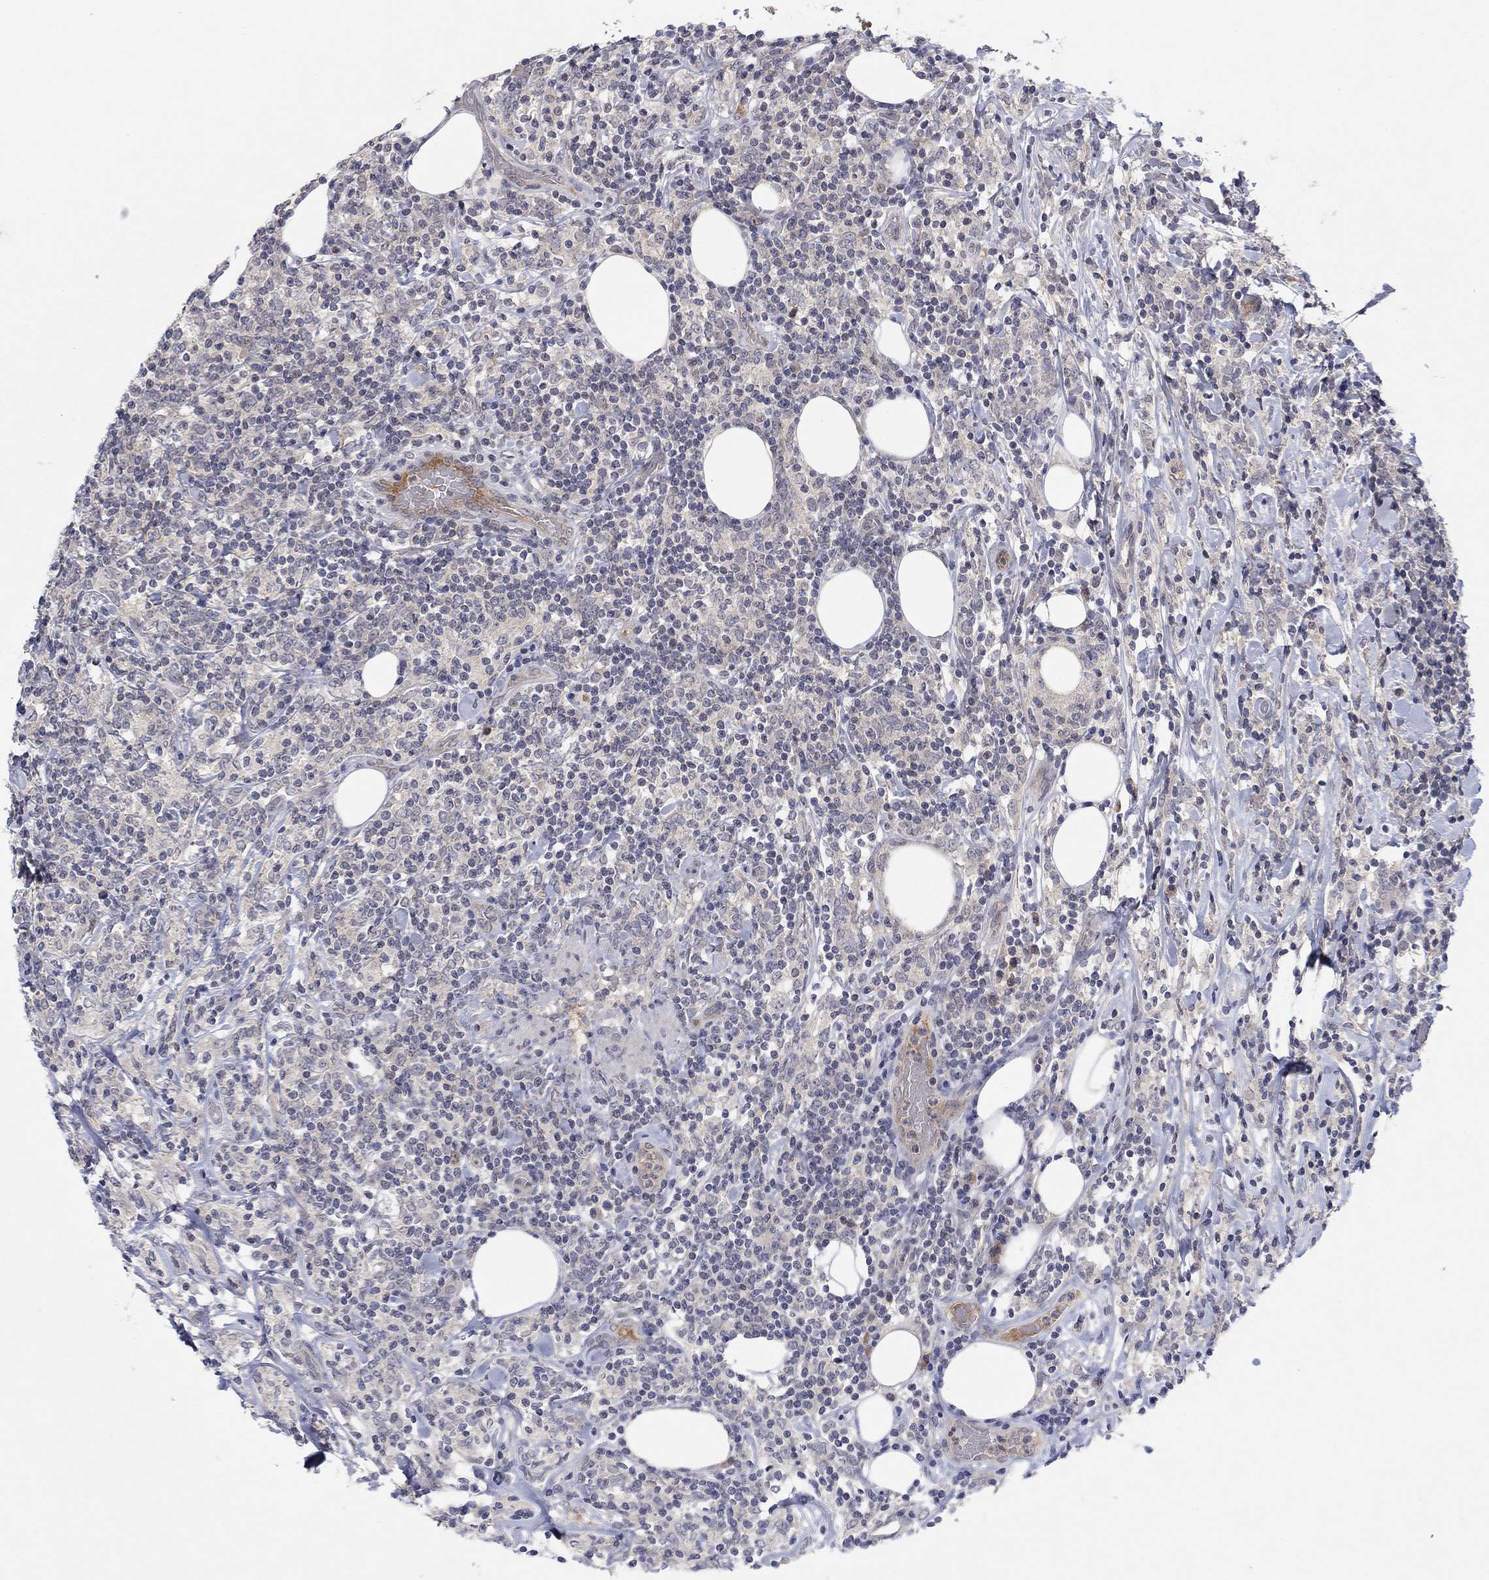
{"staining": {"intensity": "negative", "quantity": "none", "location": "none"}, "tissue": "lymphoma", "cell_type": "Tumor cells", "image_type": "cancer", "snomed": [{"axis": "morphology", "description": "Malignant lymphoma, non-Hodgkin's type, High grade"}, {"axis": "topography", "description": "Lymph node"}], "caption": "Micrograph shows no protein positivity in tumor cells of high-grade malignant lymphoma, non-Hodgkin's type tissue.", "gene": "IL4", "patient": {"sex": "female", "age": 84}}